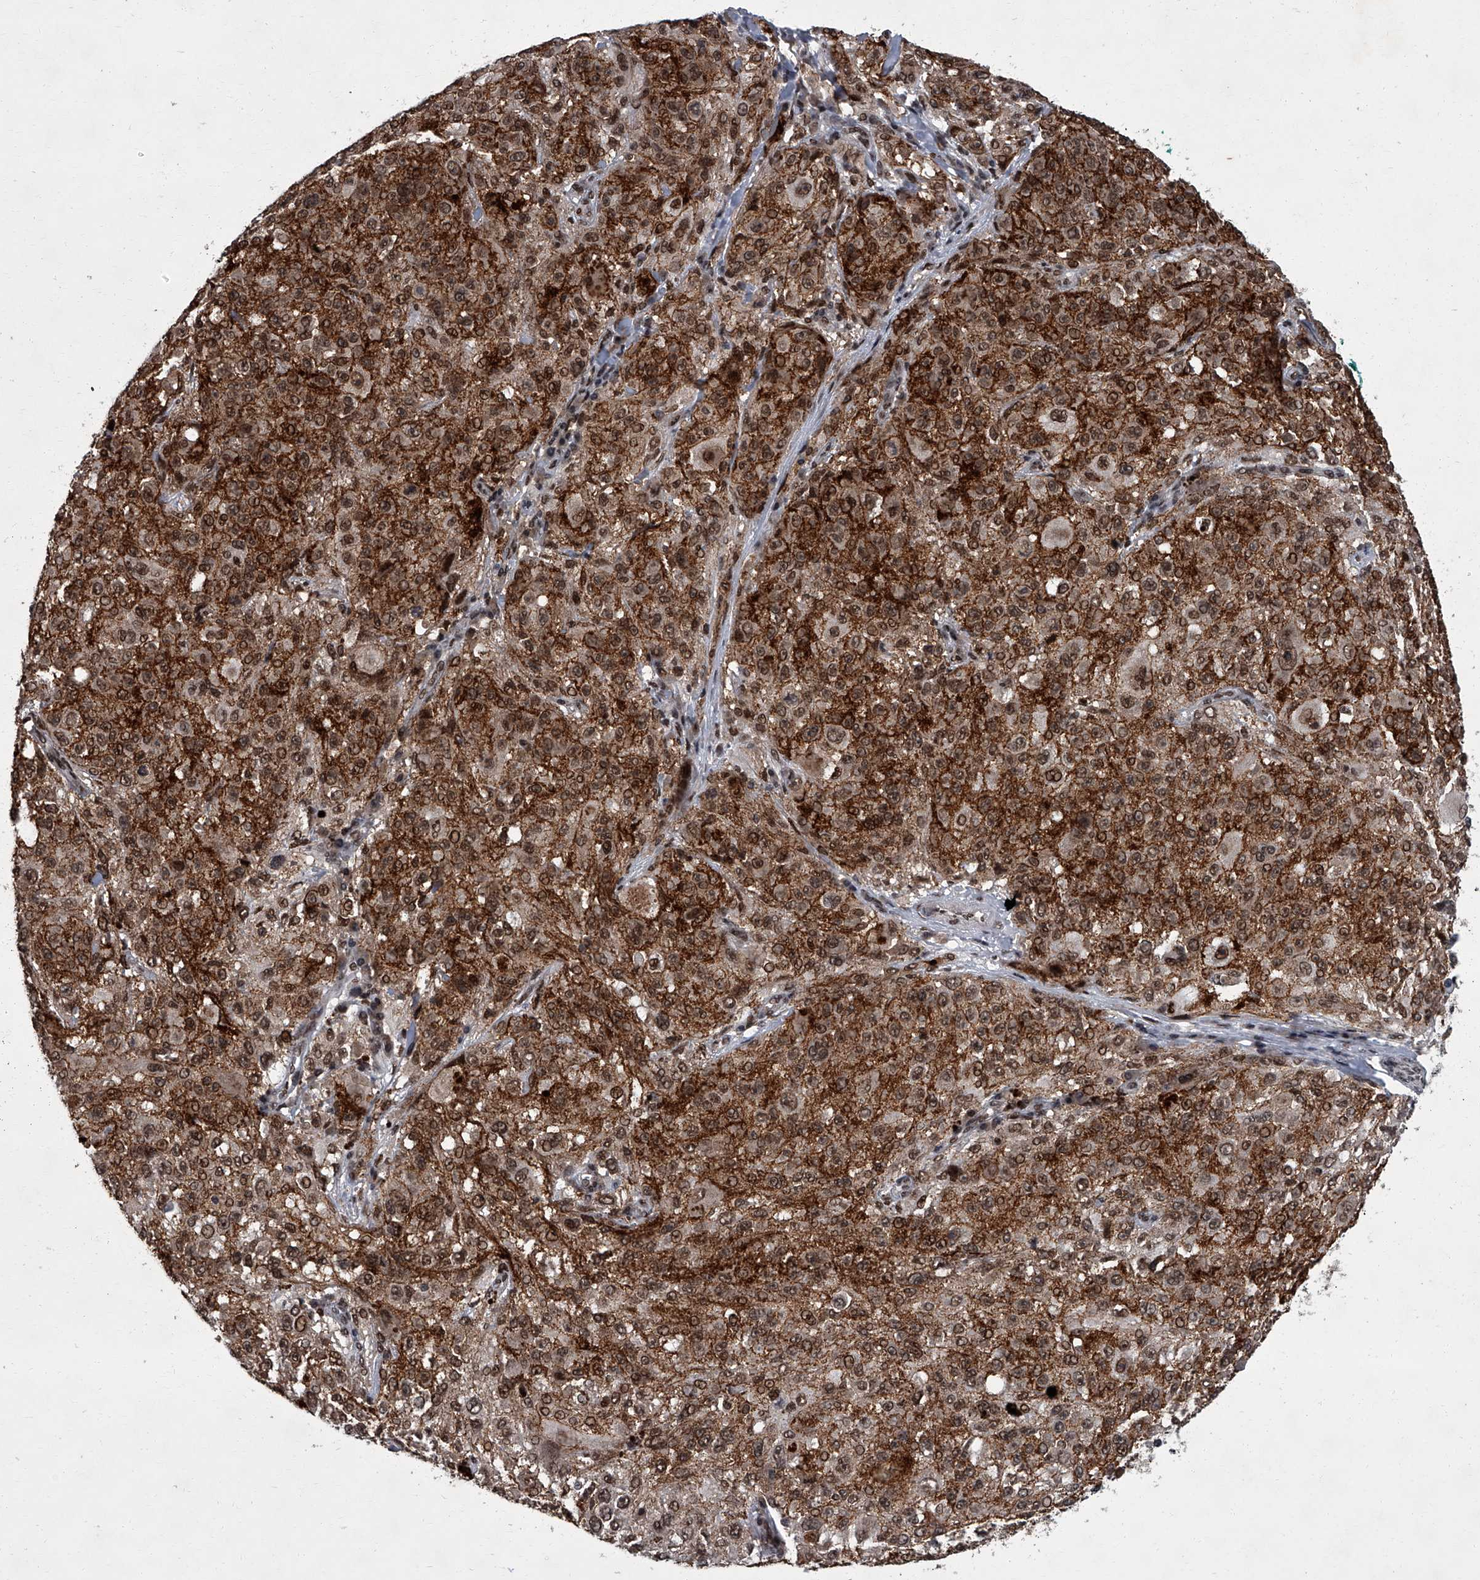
{"staining": {"intensity": "moderate", "quantity": ">75%", "location": "cytoplasmic/membranous,nuclear"}, "tissue": "melanoma", "cell_type": "Tumor cells", "image_type": "cancer", "snomed": [{"axis": "morphology", "description": "Necrosis, NOS"}, {"axis": "morphology", "description": "Malignant melanoma, NOS"}, {"axis": "topography", "description": "Skin"}], "caption": "Immunohistochemistry (IHC) micrograph of human malignant melanoma stained for a protein (brown), which reveals medium levels of moderate cytoplasmic/membranous and nuclear expression in about >75% of tumor cells.", "gene": "ZNF518B", "patient": {"sex": "female", "age": 87}}